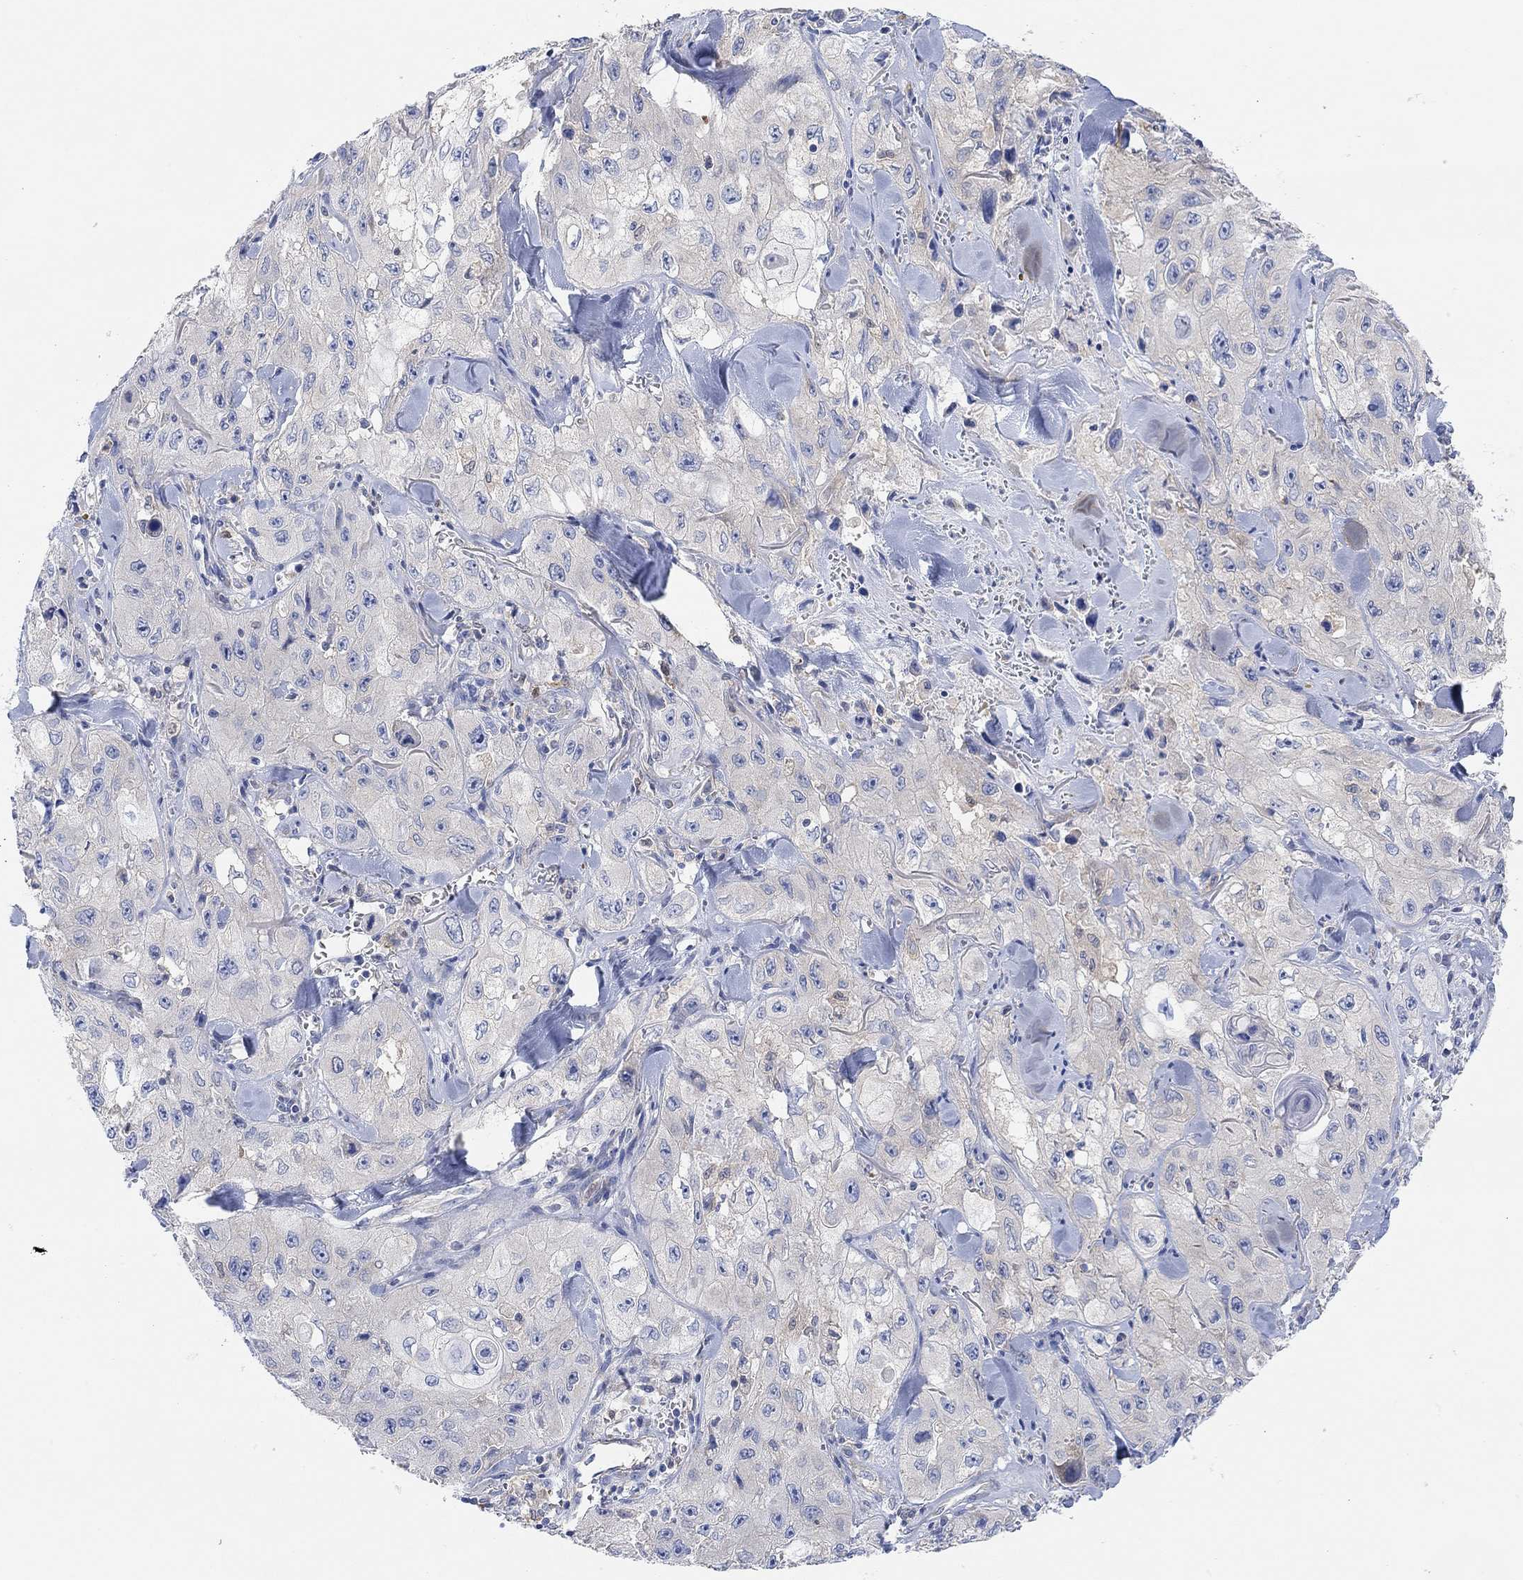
{"staining": {"intensity": "negative", "quantity": "none", "location": "none"}, "tissue": "skin cancer", "cell_type": "Tumor cells", "image_type": "cancer", "snomed": [{"axis": "morphology", "description": "Squamous cell carcinoma, NOS"}, {"axis": "topography", "description": "Skin"}, {"axis": "topography", "description": "Subcutis"}], "caption": "High magnification brightfield microscopy of skin cancer (squamous cell carcinoma) stained with DAB (3,3'-diaminobenzidine) (brown) and counterstained with hematoxylin (blue): tumor cells show no significant expression. (Brightfield microscopy of DAB (3,3'-diaminobenzidine) immunohistochemistry (IHC) at high magnification).", "gene": "RGS1", "patient": {"sex": "male", "age": 73}}